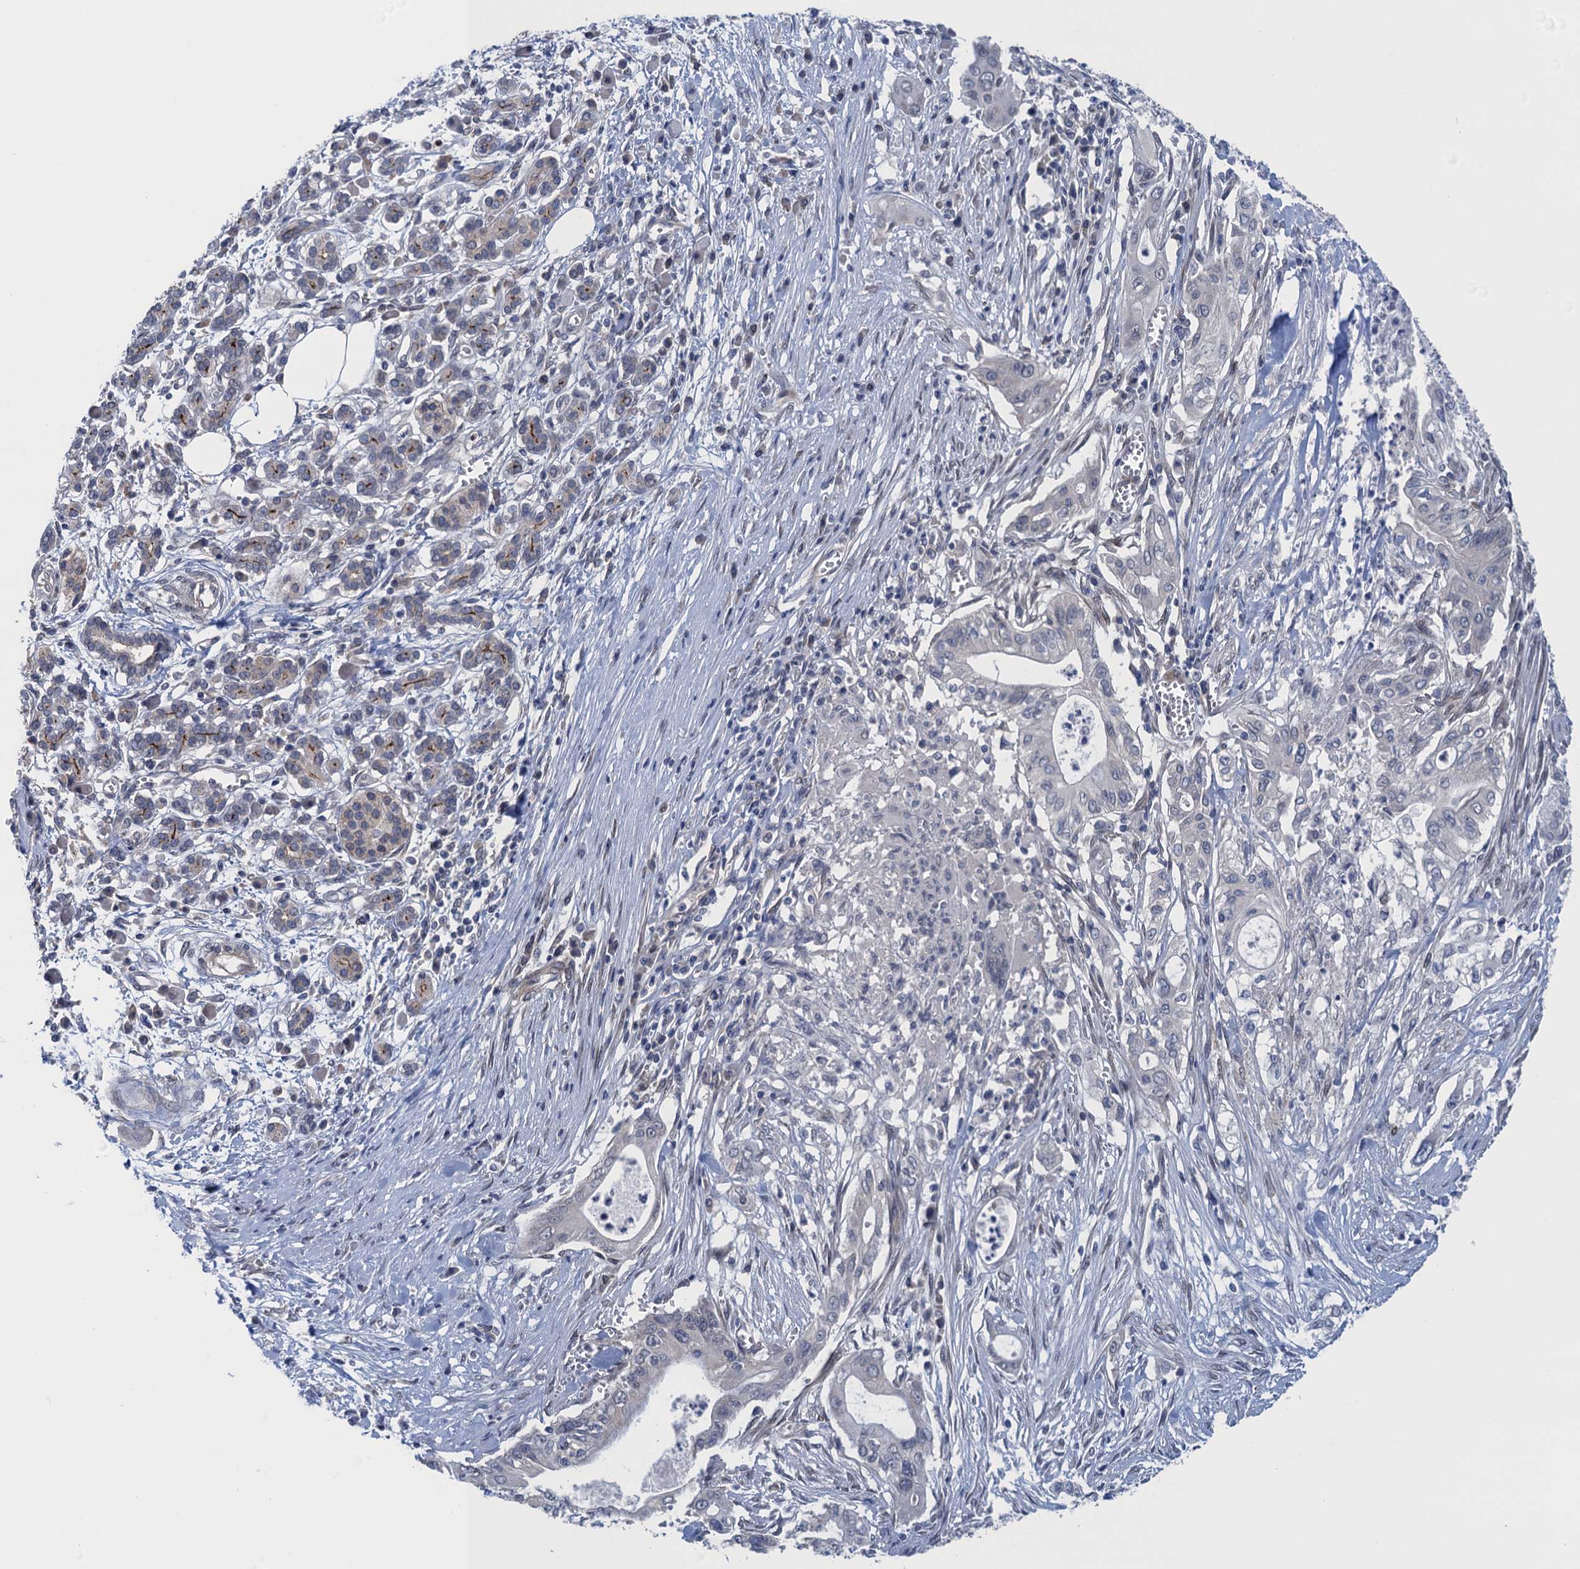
{"staining": {"intensity": "negative", "quantity": "none", "location": "none"}, "tissue": "pancreatic cancer", "cell_type": "Tumor cells", "image_type": "cancer", "snomed": [{"axis": "morphology", "description": "Adenocarcinoma, NOS"}, {"axis": "topography", "description": "Pancreas"}], "caption": "DAB immunohistochemical staining of human pancreatic adenocarcinoma demonstrates no significant positivity in tumor cells. (Stains: DAB (3,3'-diaminobenzidine) immunohistochemistry with hematoxylin counter stain, Microscopy: brightfield microscopy at high magnification).", "gene": "CTU2", "patient": {"sex": "male", "age": 58}}